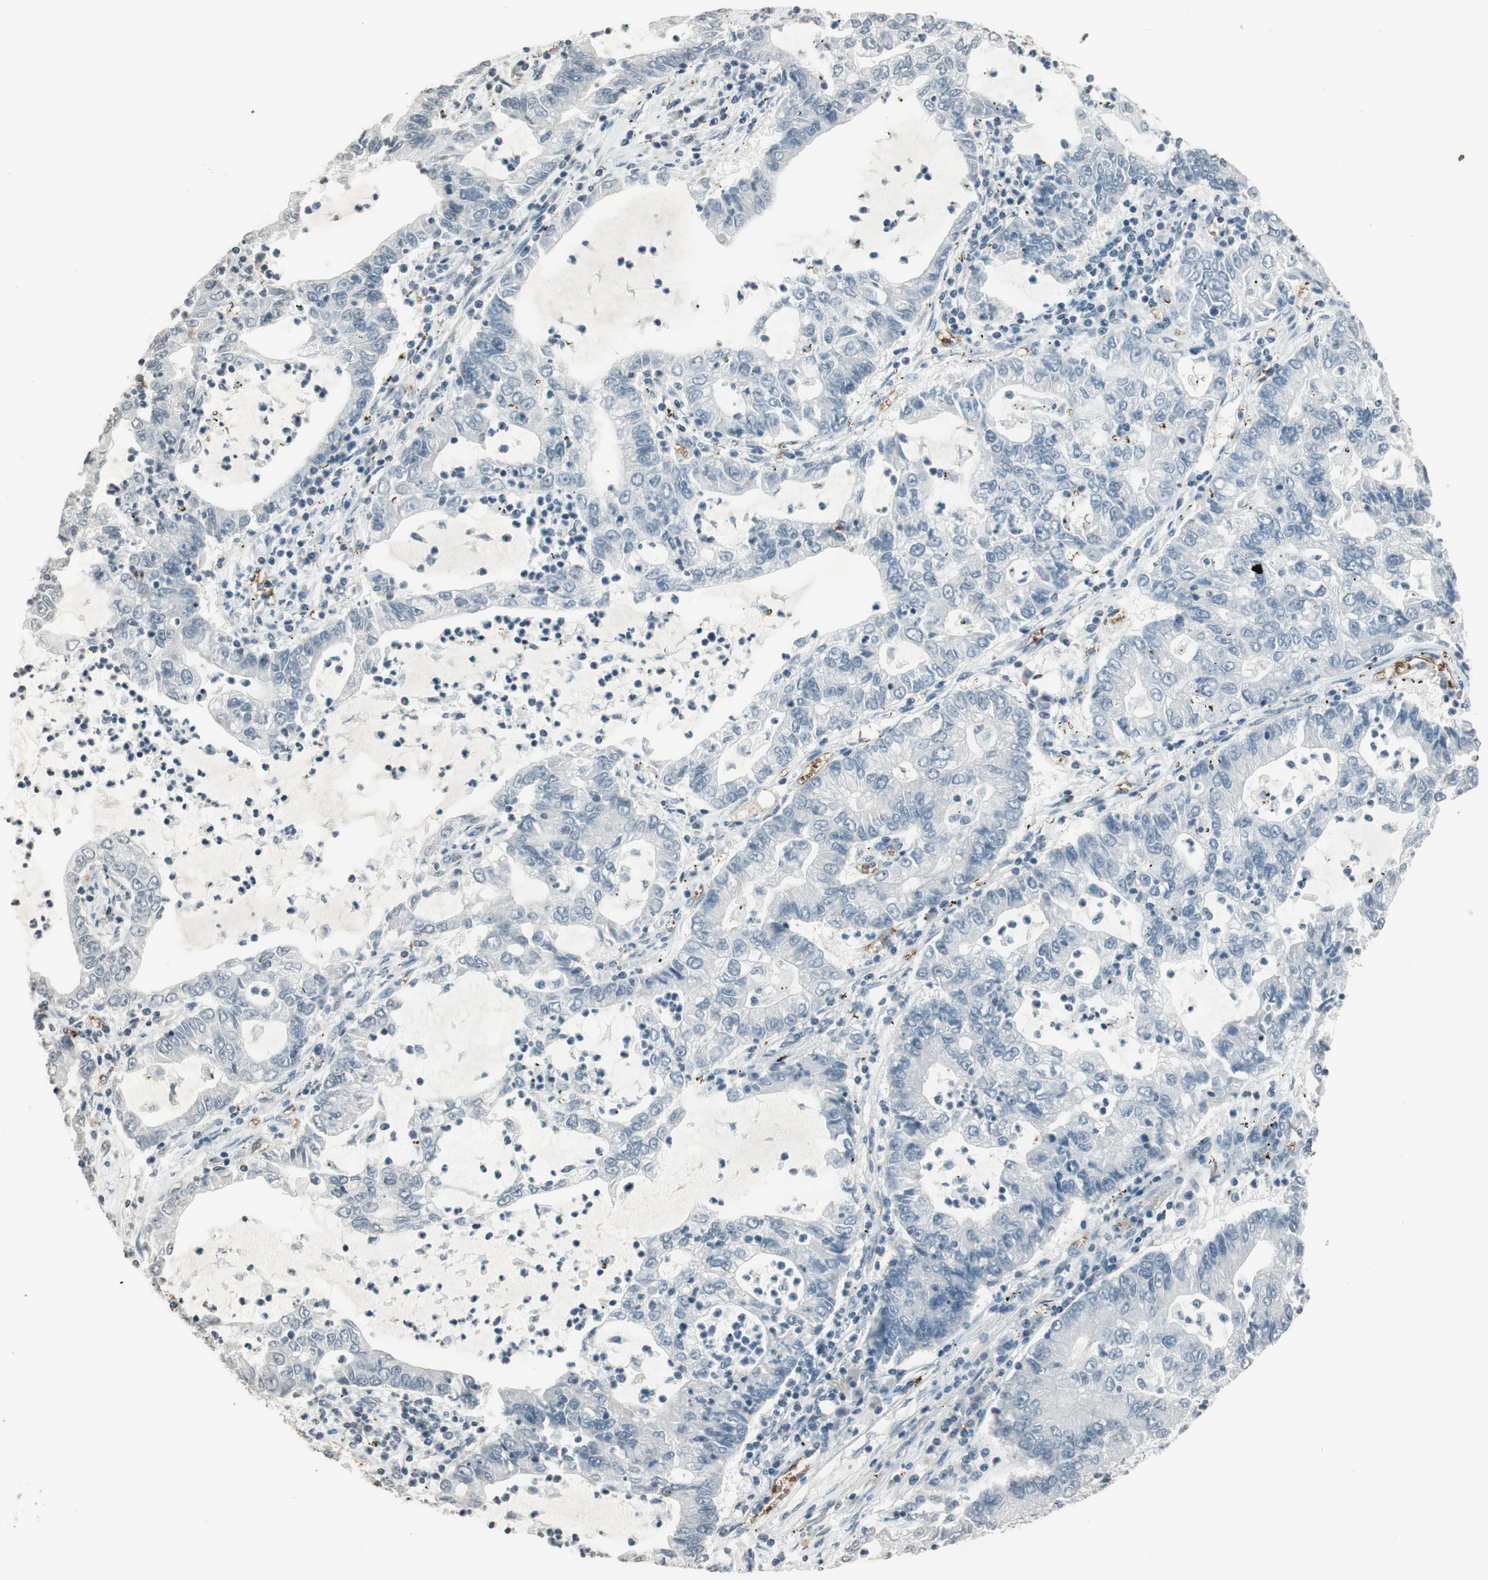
{"staining": {"intensity": "negative", "quantity": "none", "location": "none"}, "tissue": "lung cancer", "cell_type": "Tumor cells", "image_type": "cancer", "snomed": [{"axis": "morphology", "description": "Adenocarcinoma, NOS"}, {"axis": "topography", "description": "Lung"}], "caption": "This is a image of immunohistochemistry (IHC) staining of lung cancer, which shows no expression in tumor cells.", "gene": "GYPC", "patient": {"sex": "female", "age": 51}}